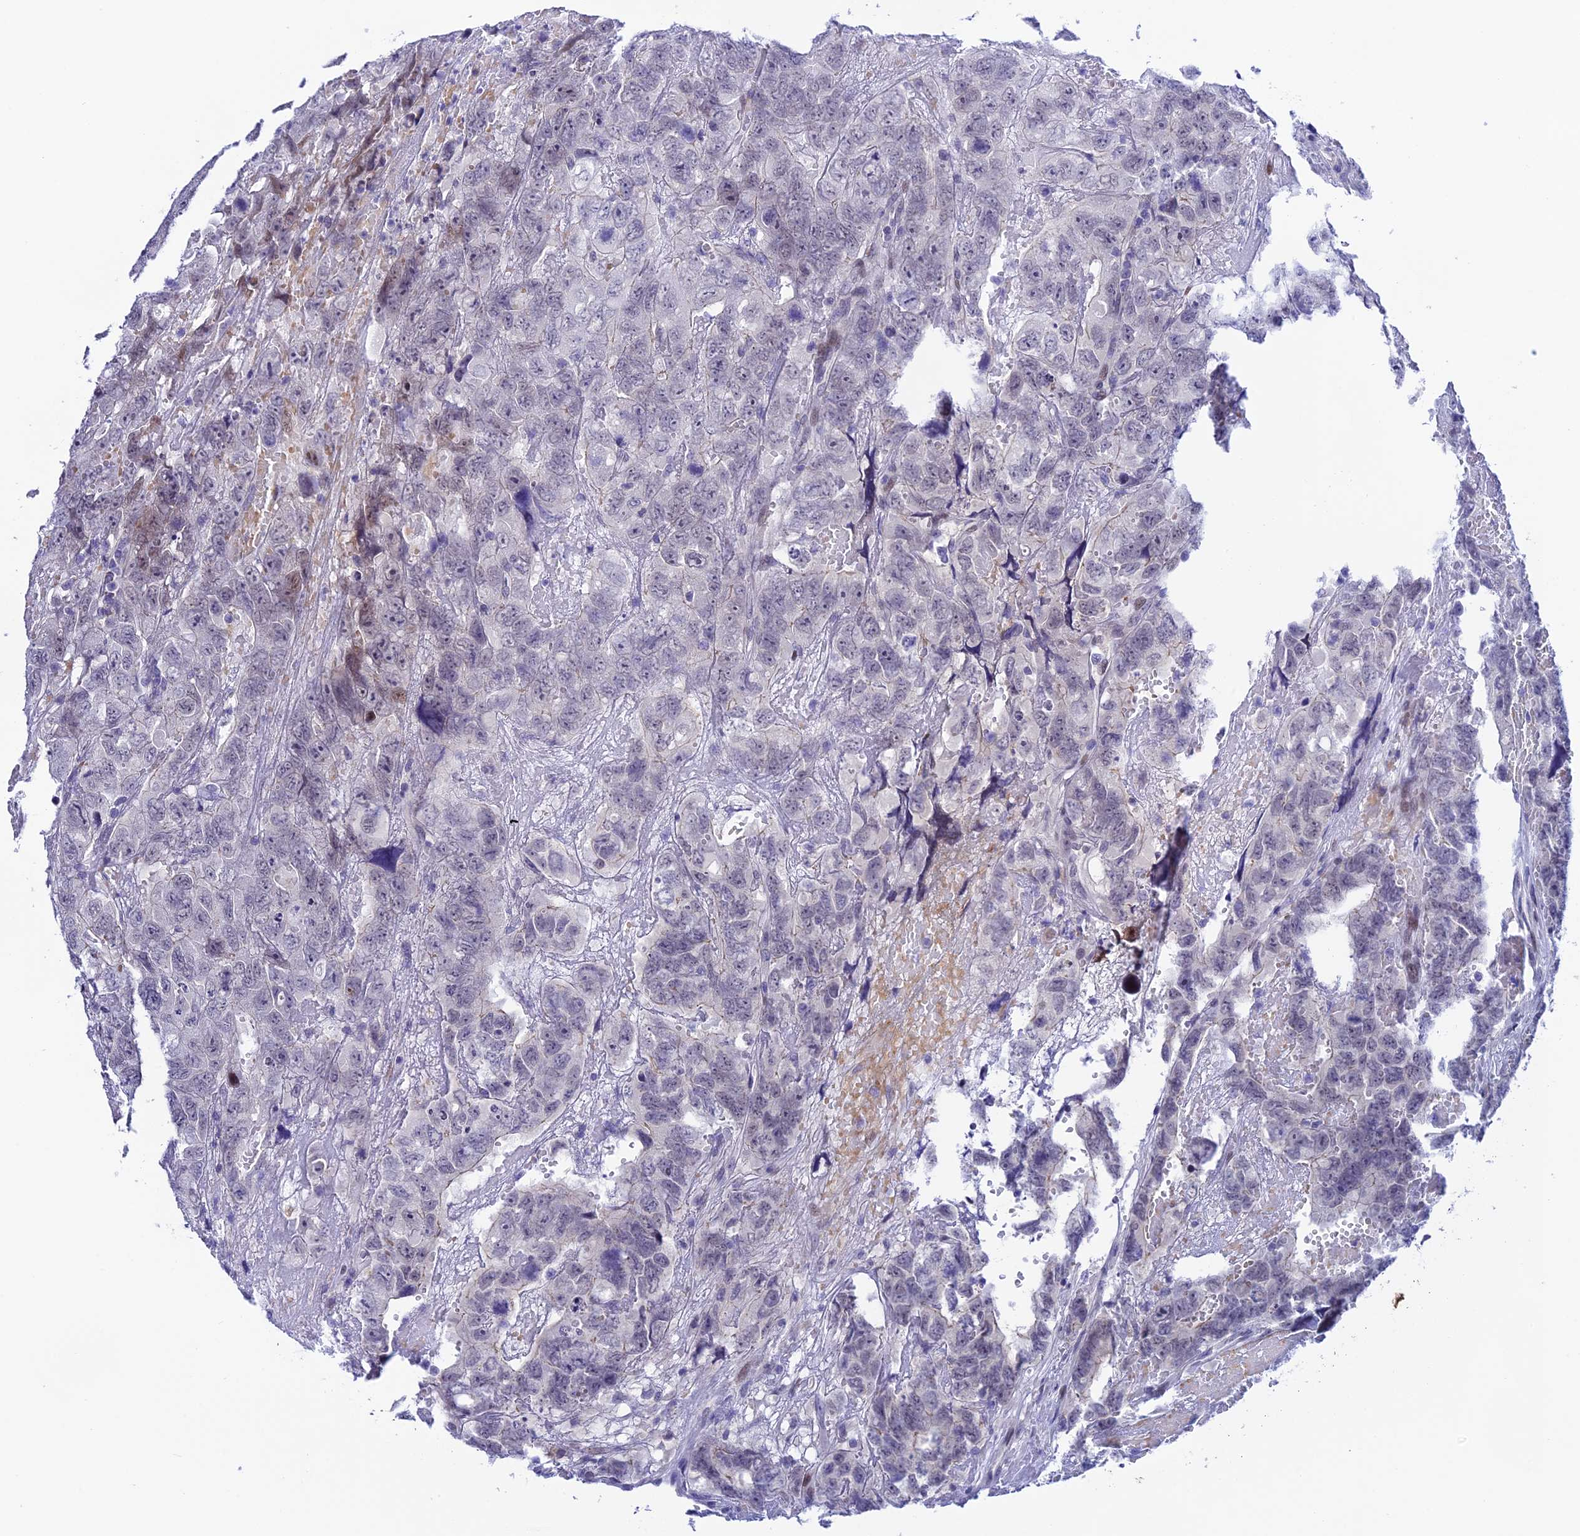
{"staining": {"intensity": "negative", "quantity": "none", "location": "none"}, "tissue": "testis cancer", "cell_type": "Tumor cells", "image_type": "cancer", "snomed": [{"axis": "morphology", "description": "Carcinoma, Embryonal, NOS"}, {"axis": "topography", "description": "Testis"}], "caption": "Tumor cells show no significant positivity in testis cancer.", "gene": "RASGEF1B", "patient": {"sex": "male", "age": 45}}